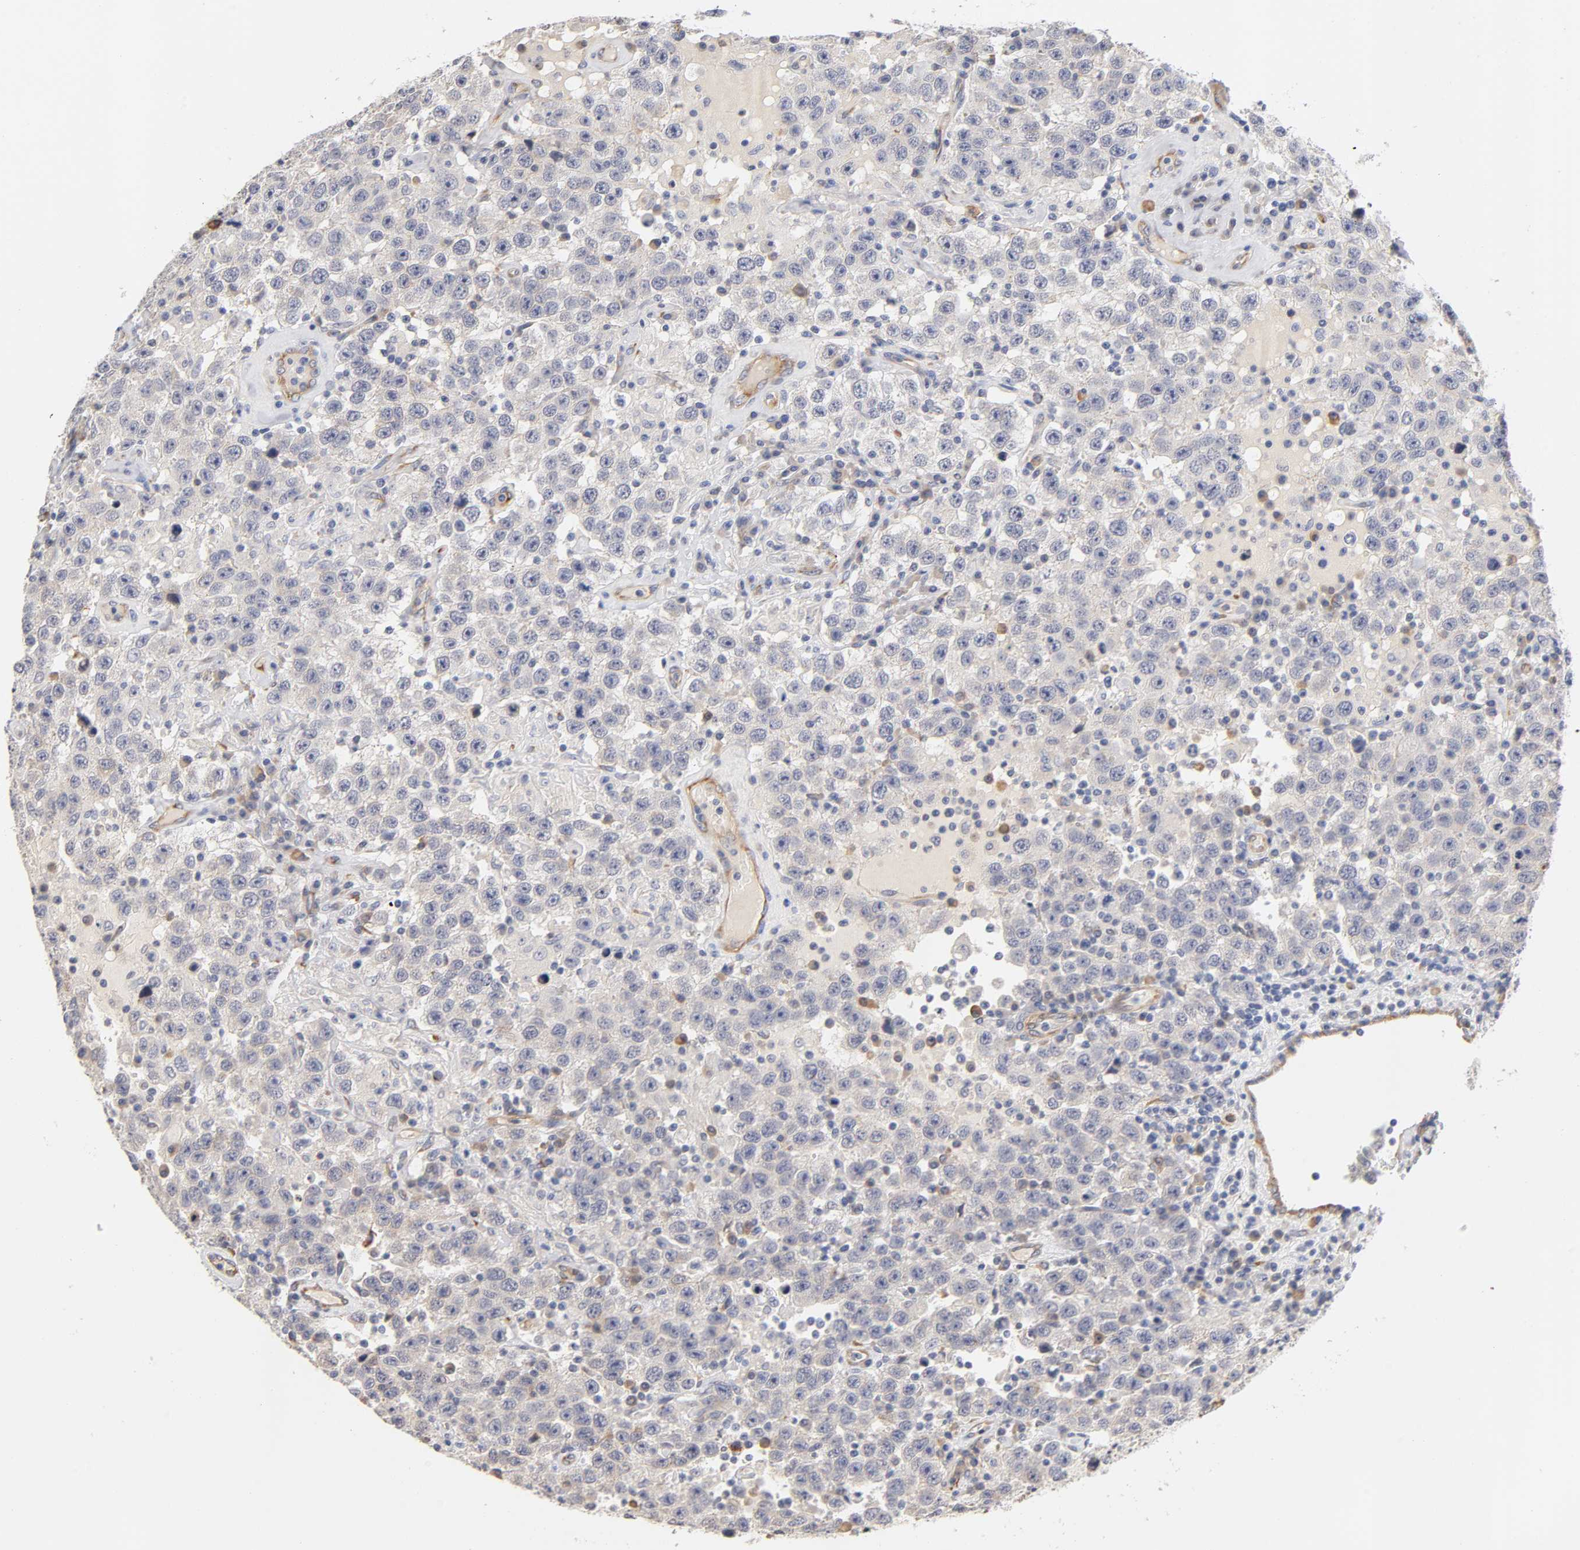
{"staining": {"intensity": "negative", "quantity": "none", "location": "none"}, "tissue": "testis cancer", "cell_type": "Tumor cells", "image_type": "cancer", "snomed": [{"axis": "morphology", "description": "Seminoma, NOS"}, {"axis": "topography", "description": "Testis"}], "caption": "DAB (3,3'-diaminobenzidine) immunohistochemical staining of human testis seminoma shows no significant positivity in tumor cells.", "gene": "LAMB1", "patient": {"sex": "male", "age": 41}}